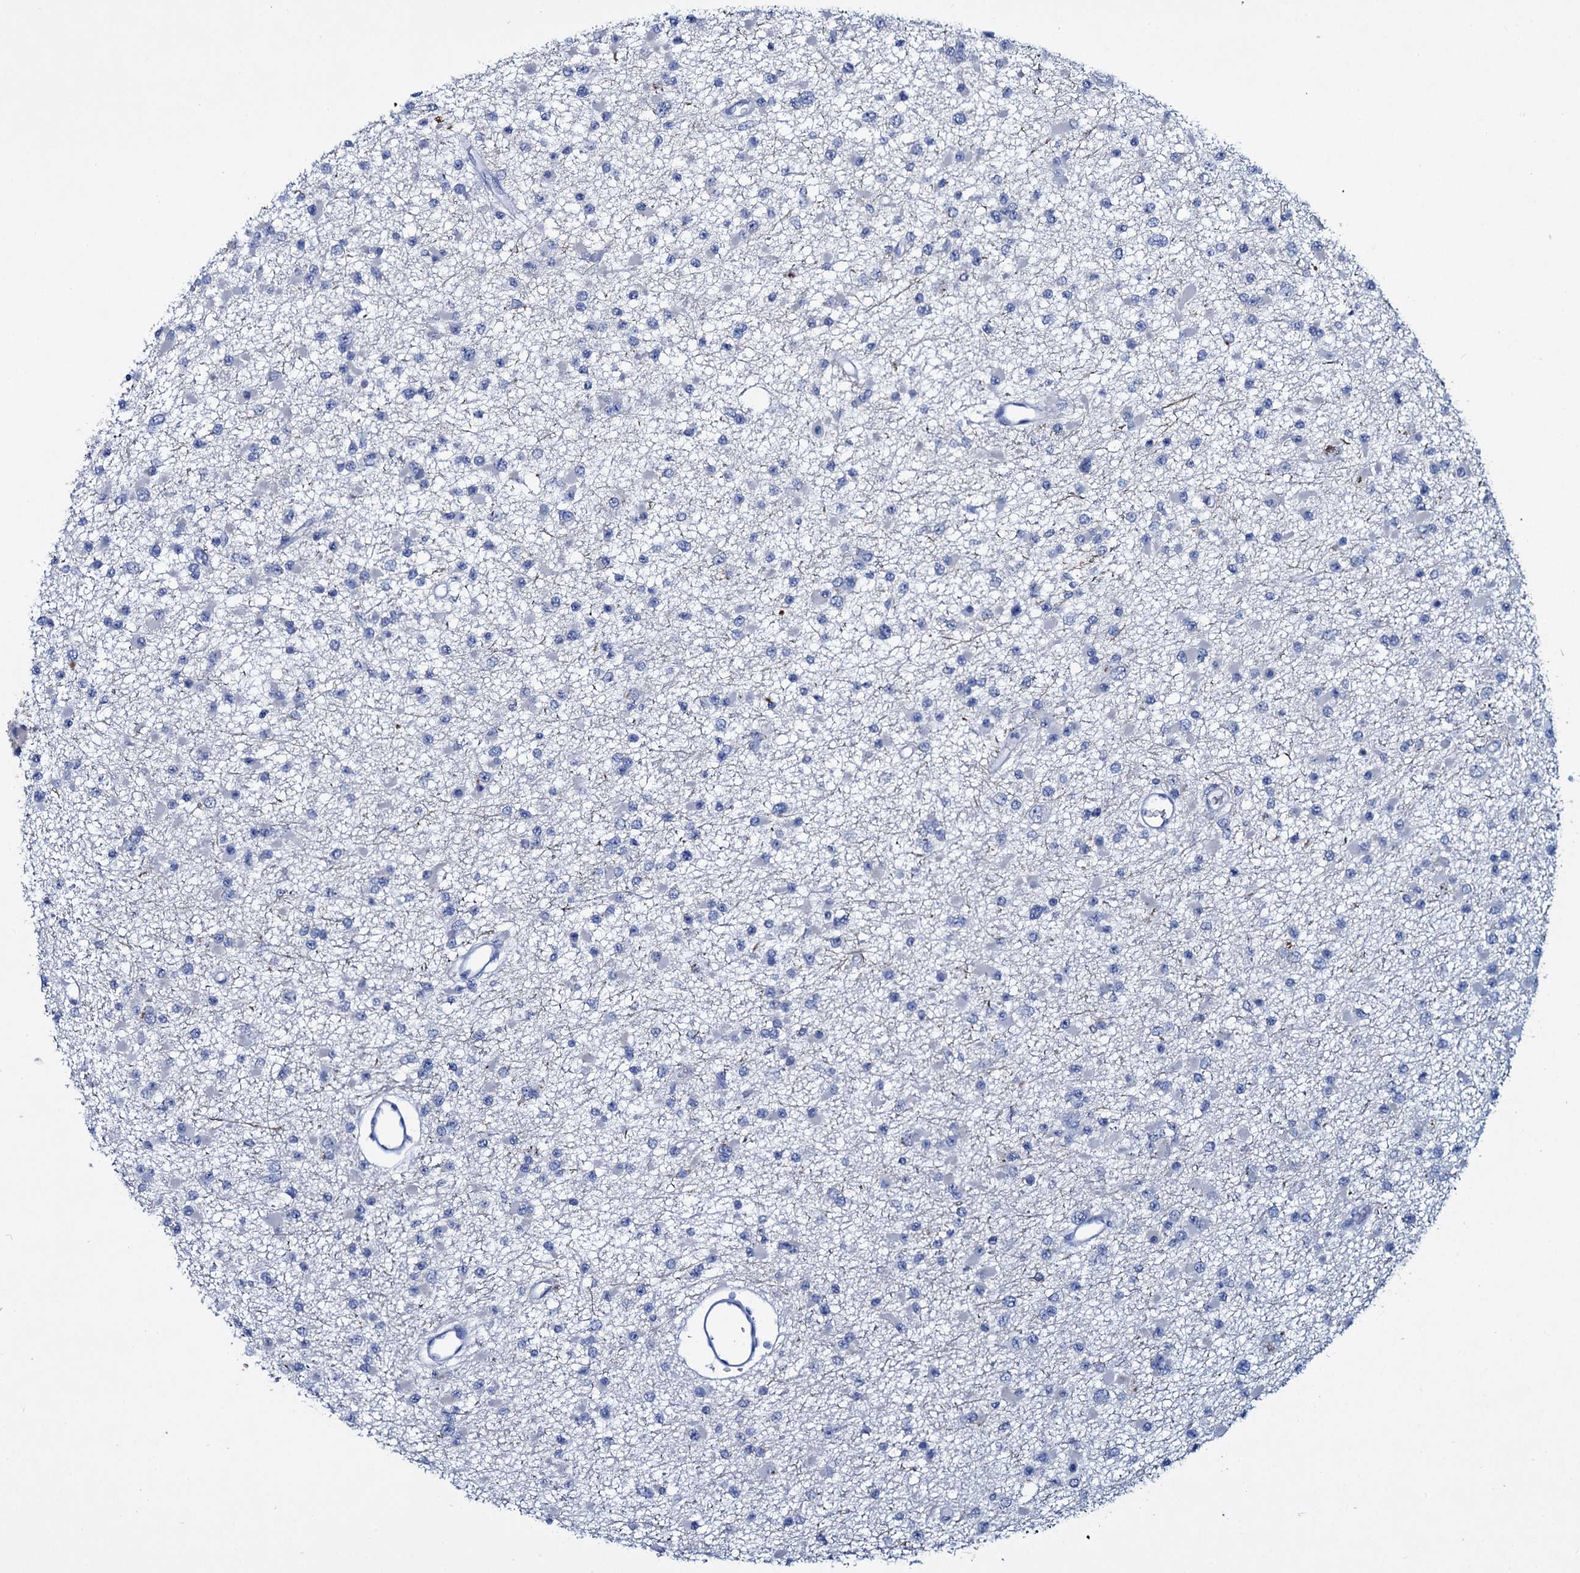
{"staining": {"intensity": "negative", "quantity": "none", "location": "none"}, "tissue": "glioma", "cell_type": "Tumor cells", "image_type": "cancer", "snomed": [{"axis": "morphology", "description": "Glioma, malignant, Low grade"}, {"axis": "topography", "description": "Brain"}], "caption": "A high-resolution image shows immunohistochemistry staining of malignant glioma (low-grade), which shows no significant expression in tumor cells. Nuclei are stained in blue.", "gene": "TPGS2", "patient": {"sex": "female", "age": 22}}